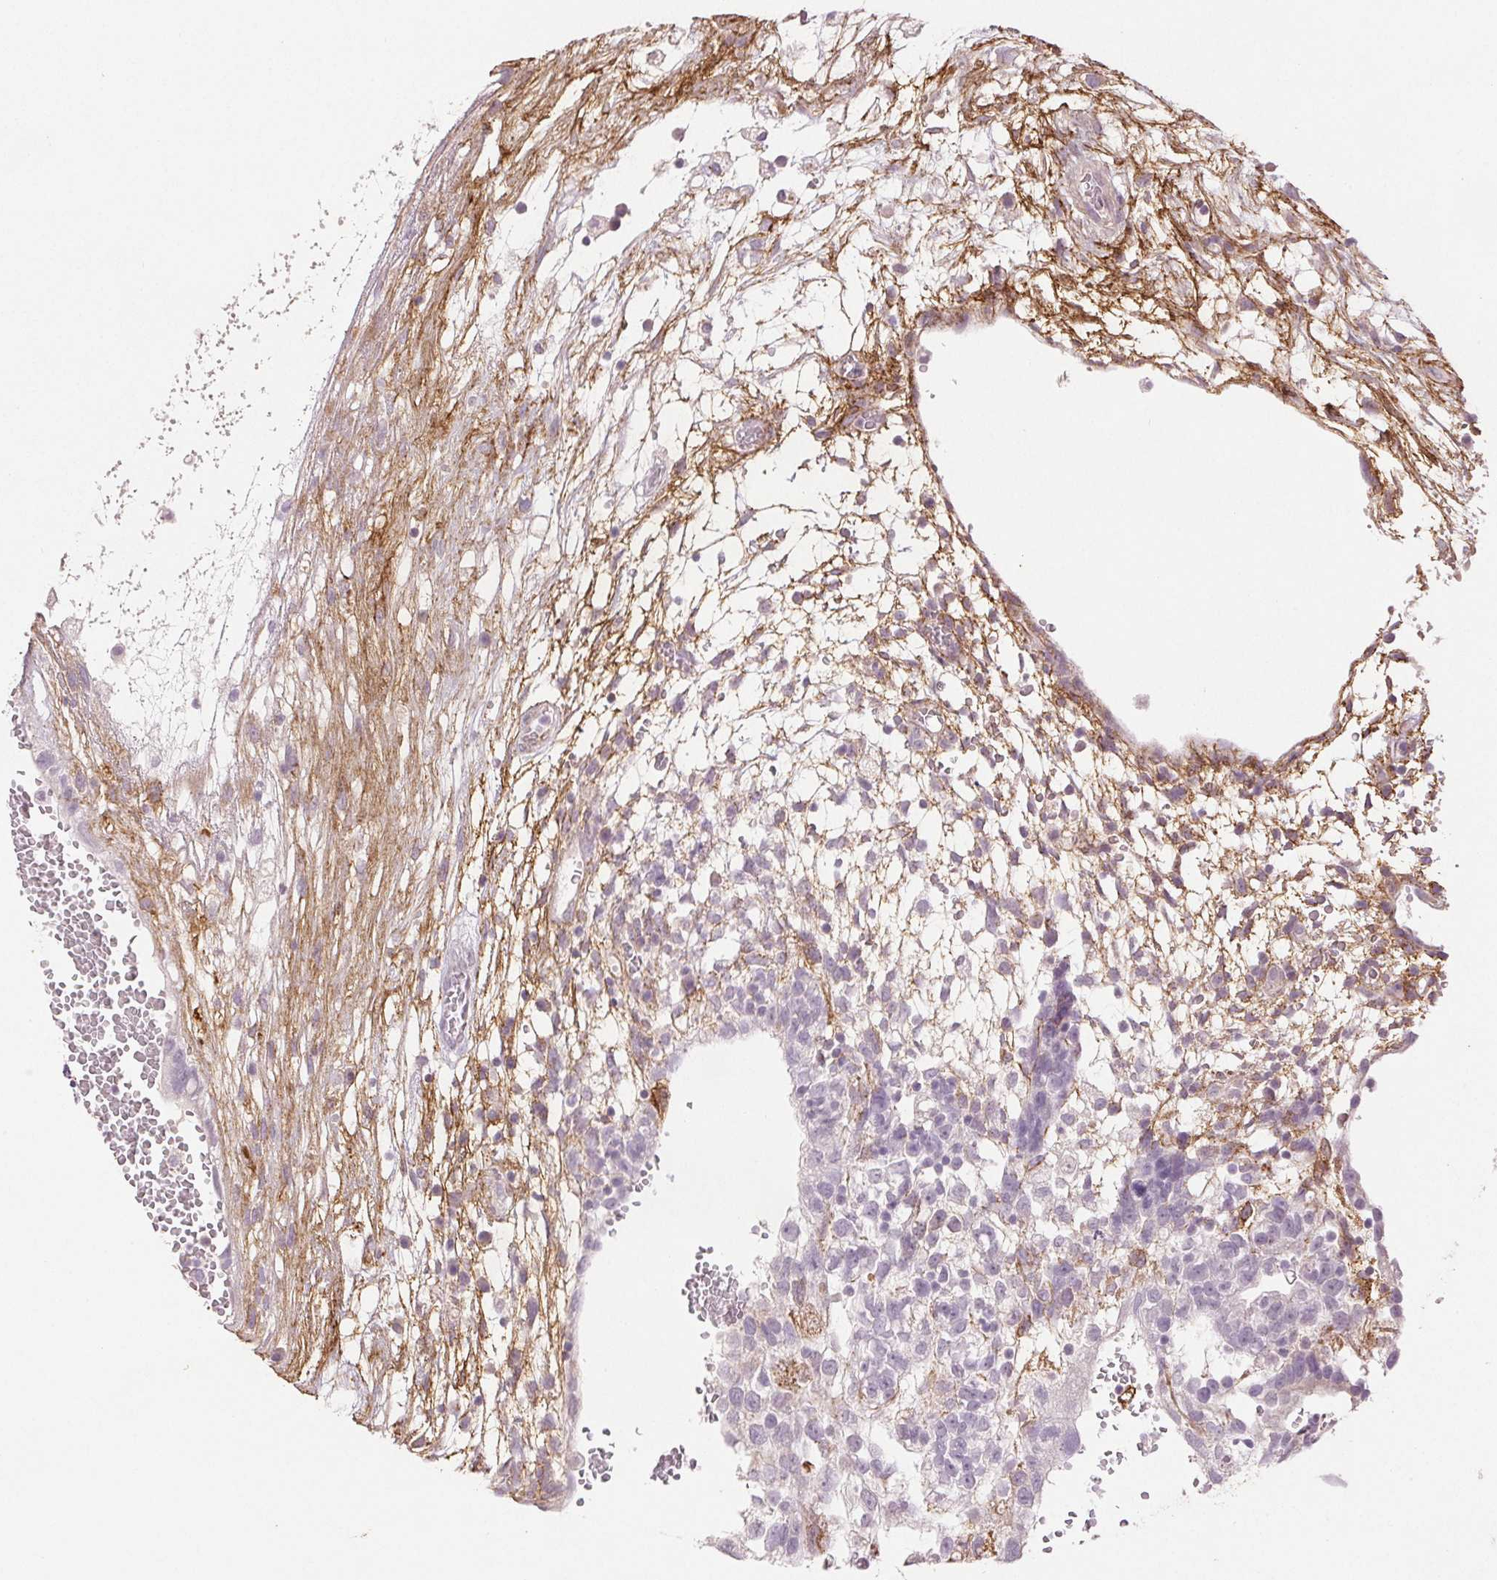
{"staining": {"intensity": "negative", "quantity": "none", "location": "none"}, "tissue": "testis cancer", "cell_type": "Tumor cells", "image_type": "cancer", "snomed": [{"axis": "morphology", "description": "Normal tissue, NOS"}, {"axis": "morphology", "description": "Carcinoma, Embryonal, NOS"}, {"axis": "topography", "description": "Testis"}], "caption": "A photomicrograph of human testis cancer (embryonal carcinoma) is negative for staining in tumor cells.", "gene": "FBN1", "patient": {"sex": "male", "age": 32}}